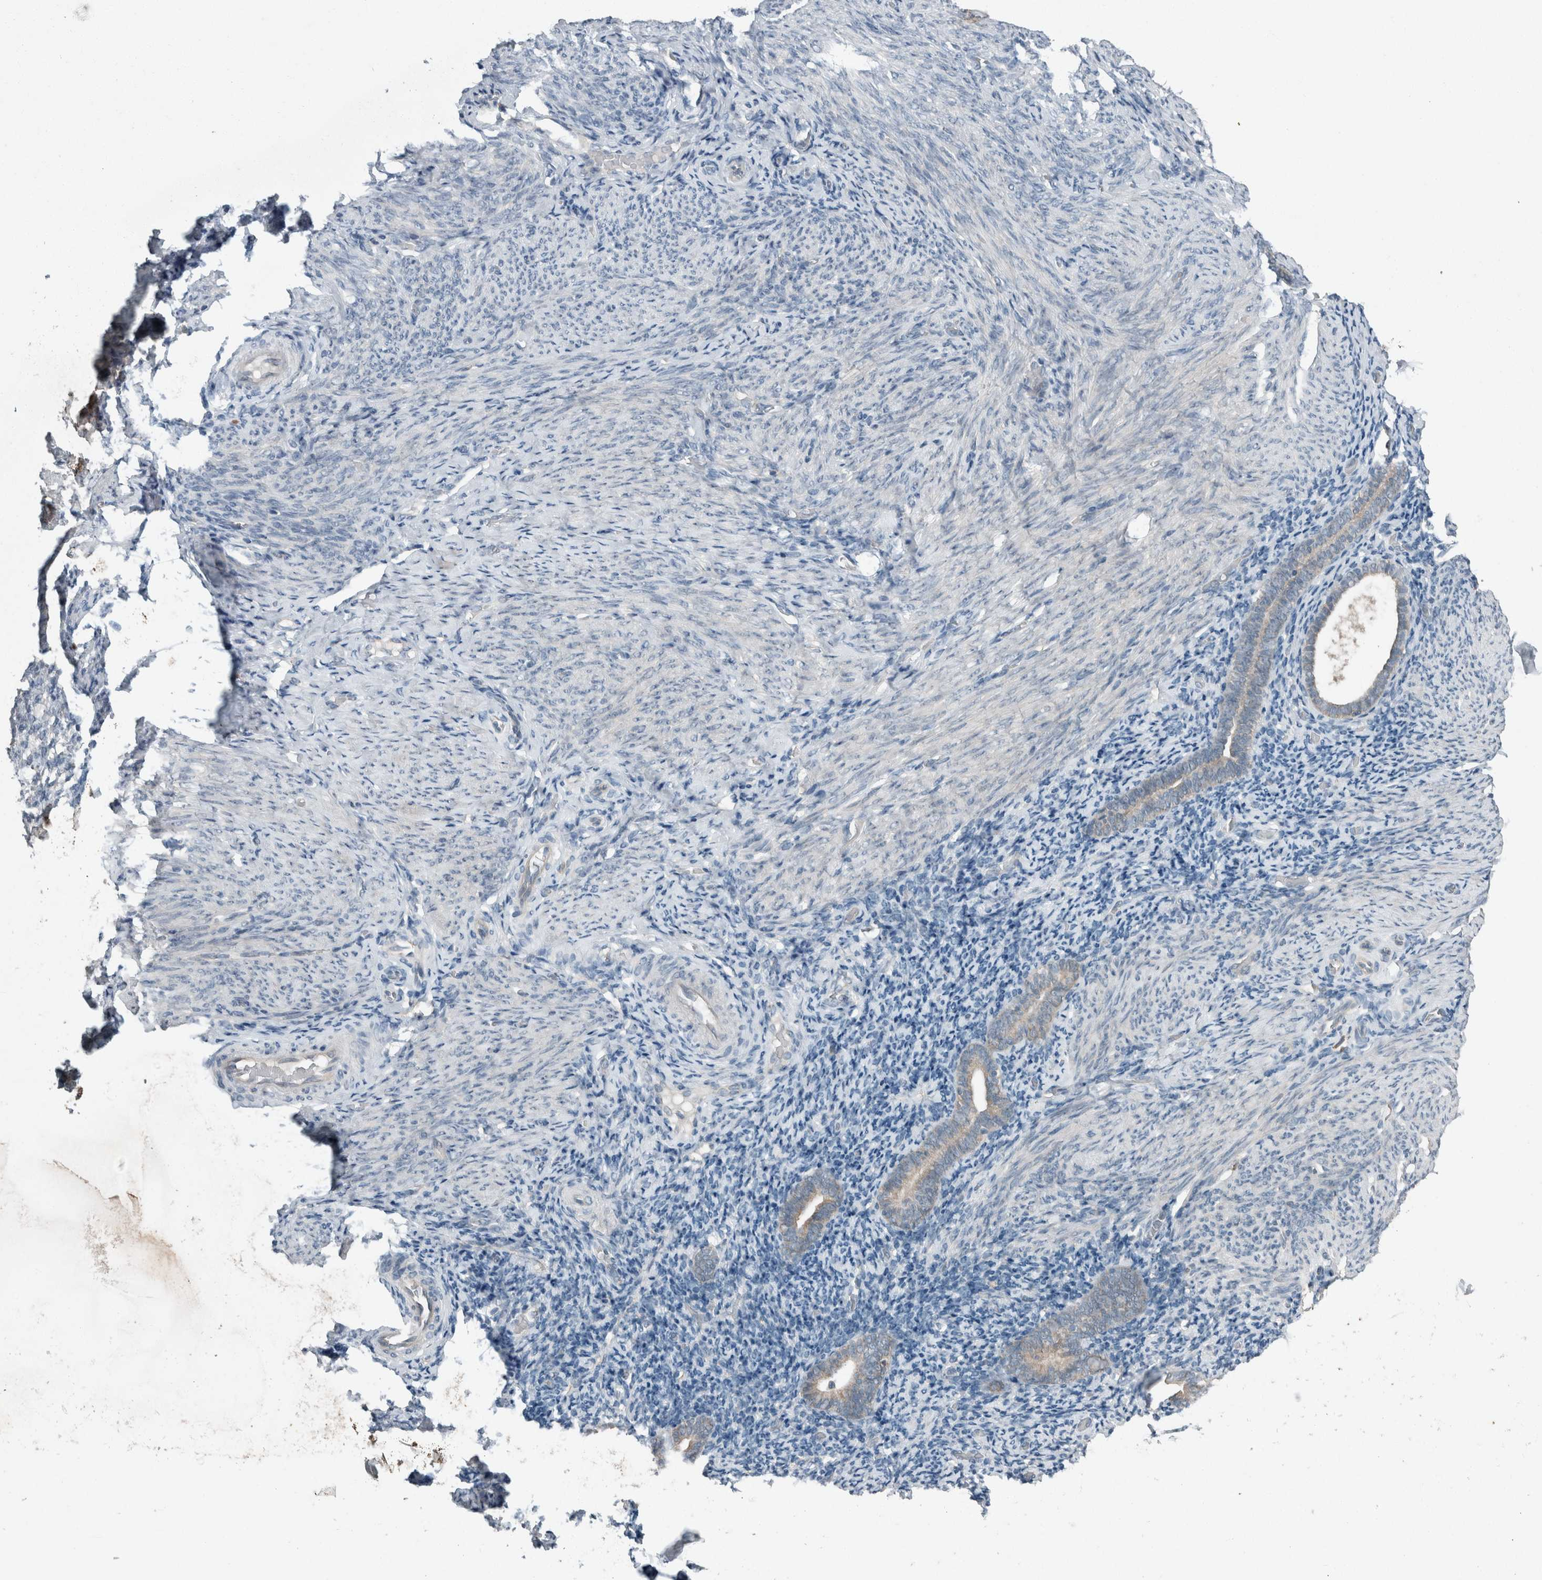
{"staining": {"intensity": "negative", "quantity": "none", "location": "none"}, "tissue": "endometrium", "cell_type": "Cells in endometrial stroma", "image_type": "normal", "snomed": [{"axis": "morphology", "description": "Normal tissue, NOS"}, {"axis": "topography", "description": "Endometrium"}], "caption": "Histopathology image shows no protein positivity in cells in endometrial stroma of normal endometrium. (DAB immunohistochemistry with hematoxylin counter stain).", "gene": "KNTC1", "patient": {"sex": "female", "age": 51}}